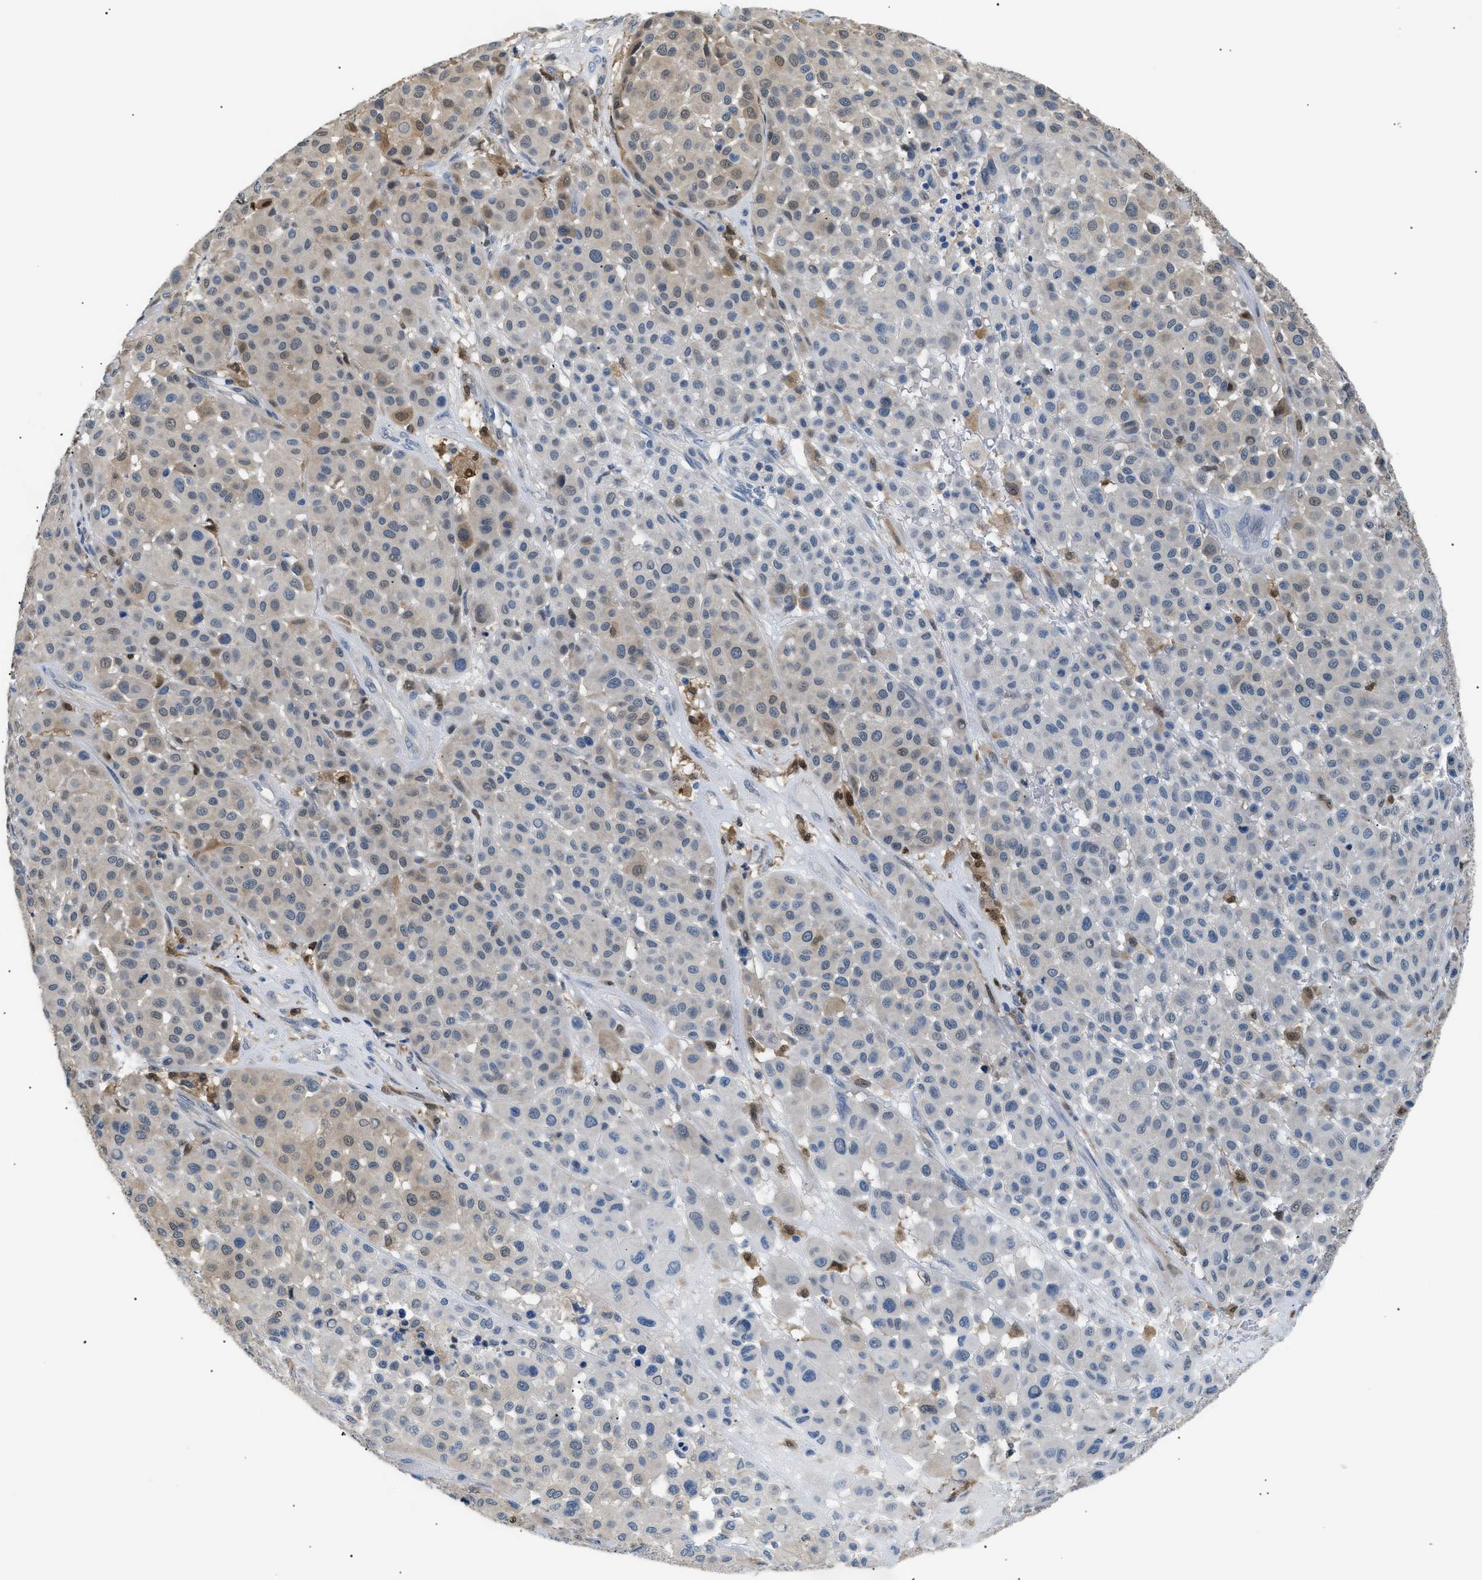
{"staining": {"intensity": "weak", "quantity": "25%-75%", "location": "cytoplasmic/membranous"}, "tissue": "melanoma", "cell_type": "Tumor cells", "image_type": "cancer", "snomed": [{"axis": "morphology", "description": "Malignant melanoma, Metastatic site"}, {"axis": "topography", "description": "Soft tissue"}], "caption": "Immunohistochemical staining of human malignant melanoma (metastatic site) displays weak cytoplasmic/membranous protein positivity in about 25%-75% of tumor cells.", "gene": "AKR1A1", "patient": {"sex": "male", "age": 41}}